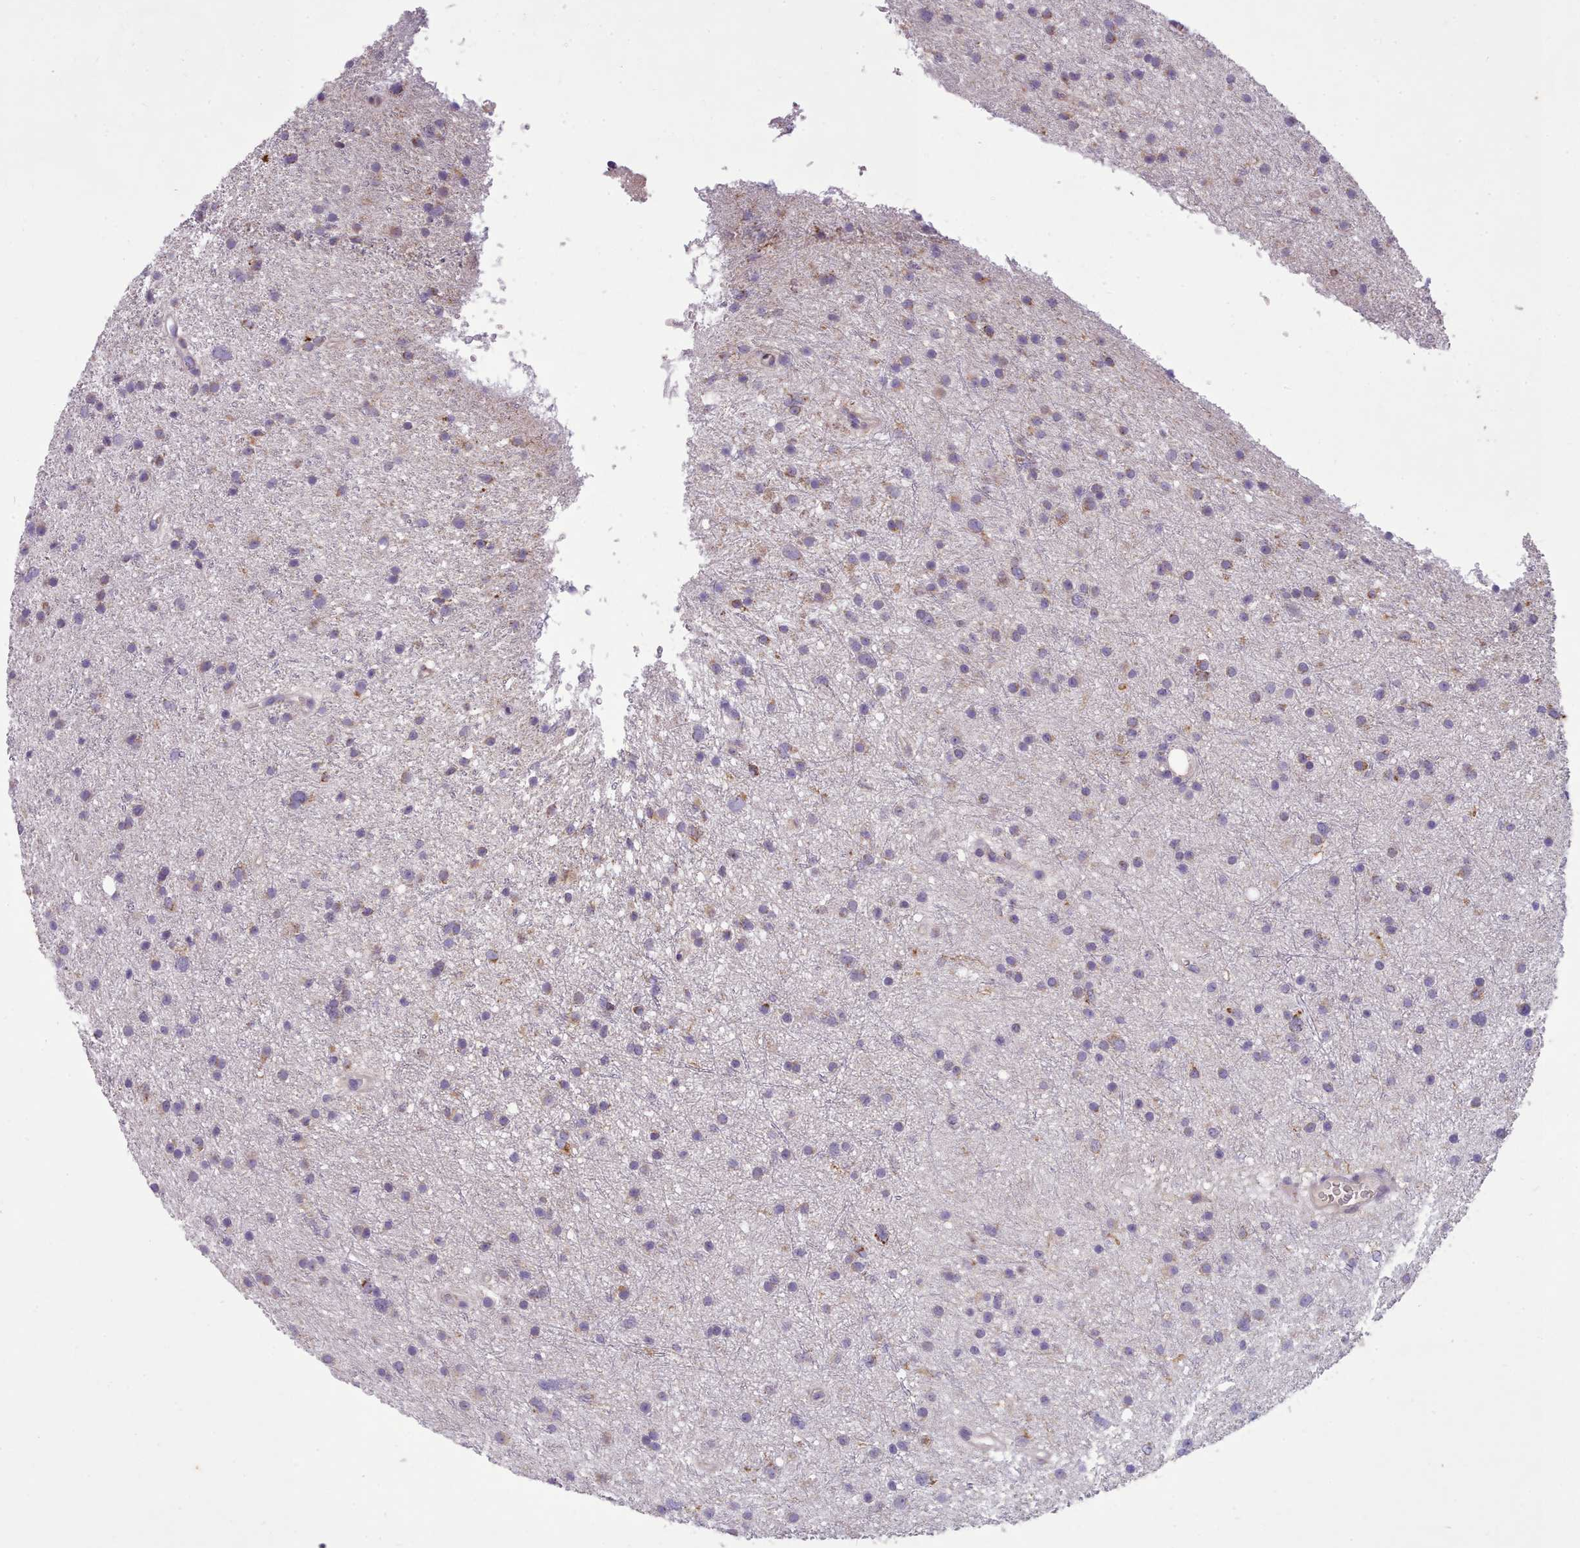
{"staining": {"intensity": "weak", "quantity": "<25%", "location": "cytoplasmic/membranous"}, "tissue": "glioma", "cell_type": "Tumor cells", "image_type": "cancer", "snomed": [{"axis": "morphology", "description": "Glioma, malignant, Low grade"}, {"axis": "topography", "description": "Cerebral cortex"}], "caption": "Tumor cells are negative for brown protein staining in glioma.", "gene": "FKBP10", "patient": {"sex": "female", "age": 39}}